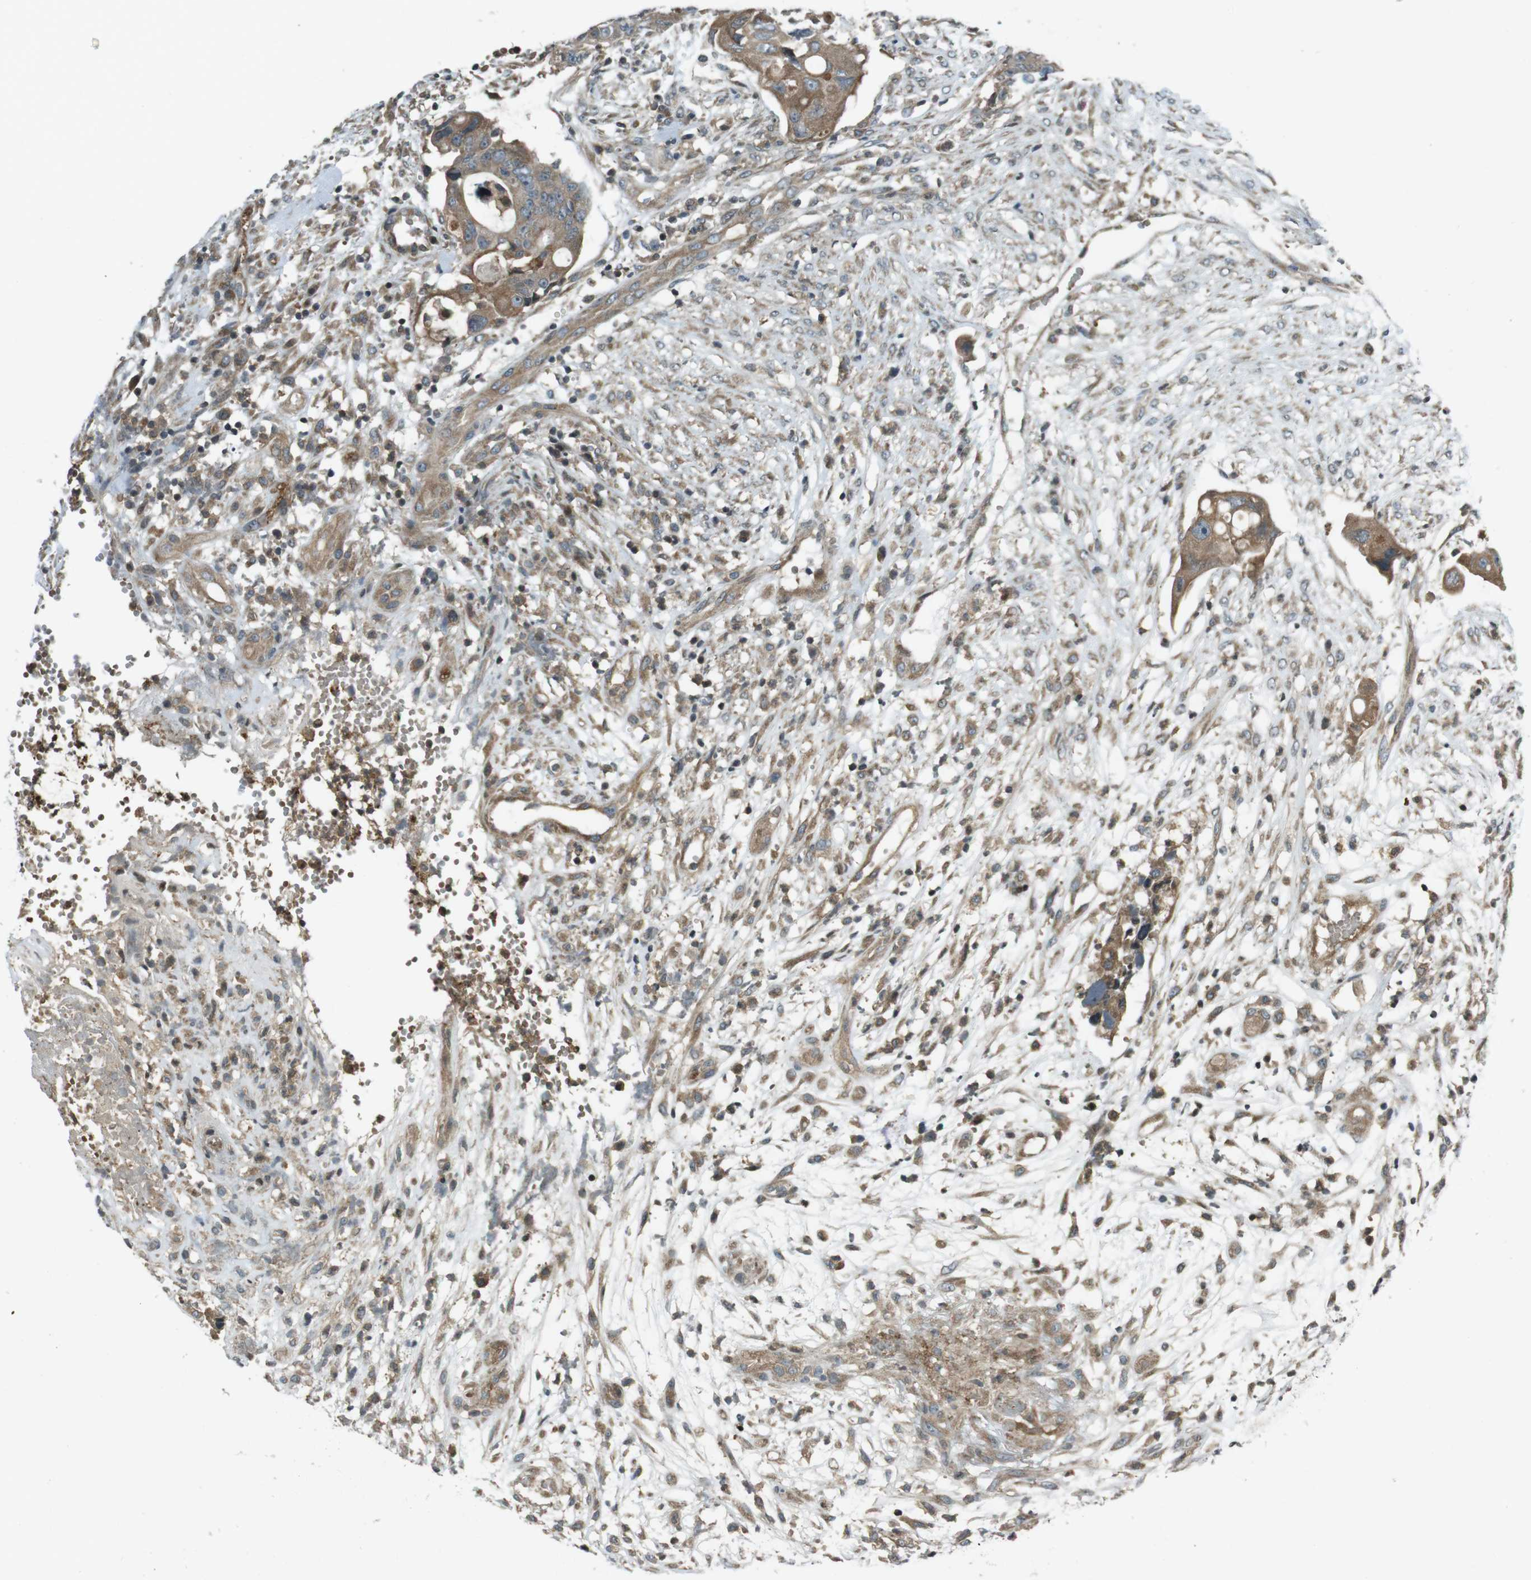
{"staining": {"intensity": "moderate", "quantity": ">75%", "location": "cytoplasmic/membranous"}, "tissue": "colorectal cancer", "cell_type": "Tumor cells", "image_type": "cancer", "snomed": [{"axis": "morphology", "description": "Adenocarcinoma, NOS"}, {"axis": "topography", "description": "Colon"}], "caption": "Immunohistochemistry (IHC) histopathology image of neoplastic tissue: colorectal cancer (adenocarcinoma) stained using immunohistochemistry (IHC) exhibits medium levels of moderate protein expression localized specifically in the cytoplasmic/membranous of tumor cells, appearing as a cytoplasmic/membranous brown color.", "gene": "ZYX", "patient": {"sex": "female", "age": 57}}